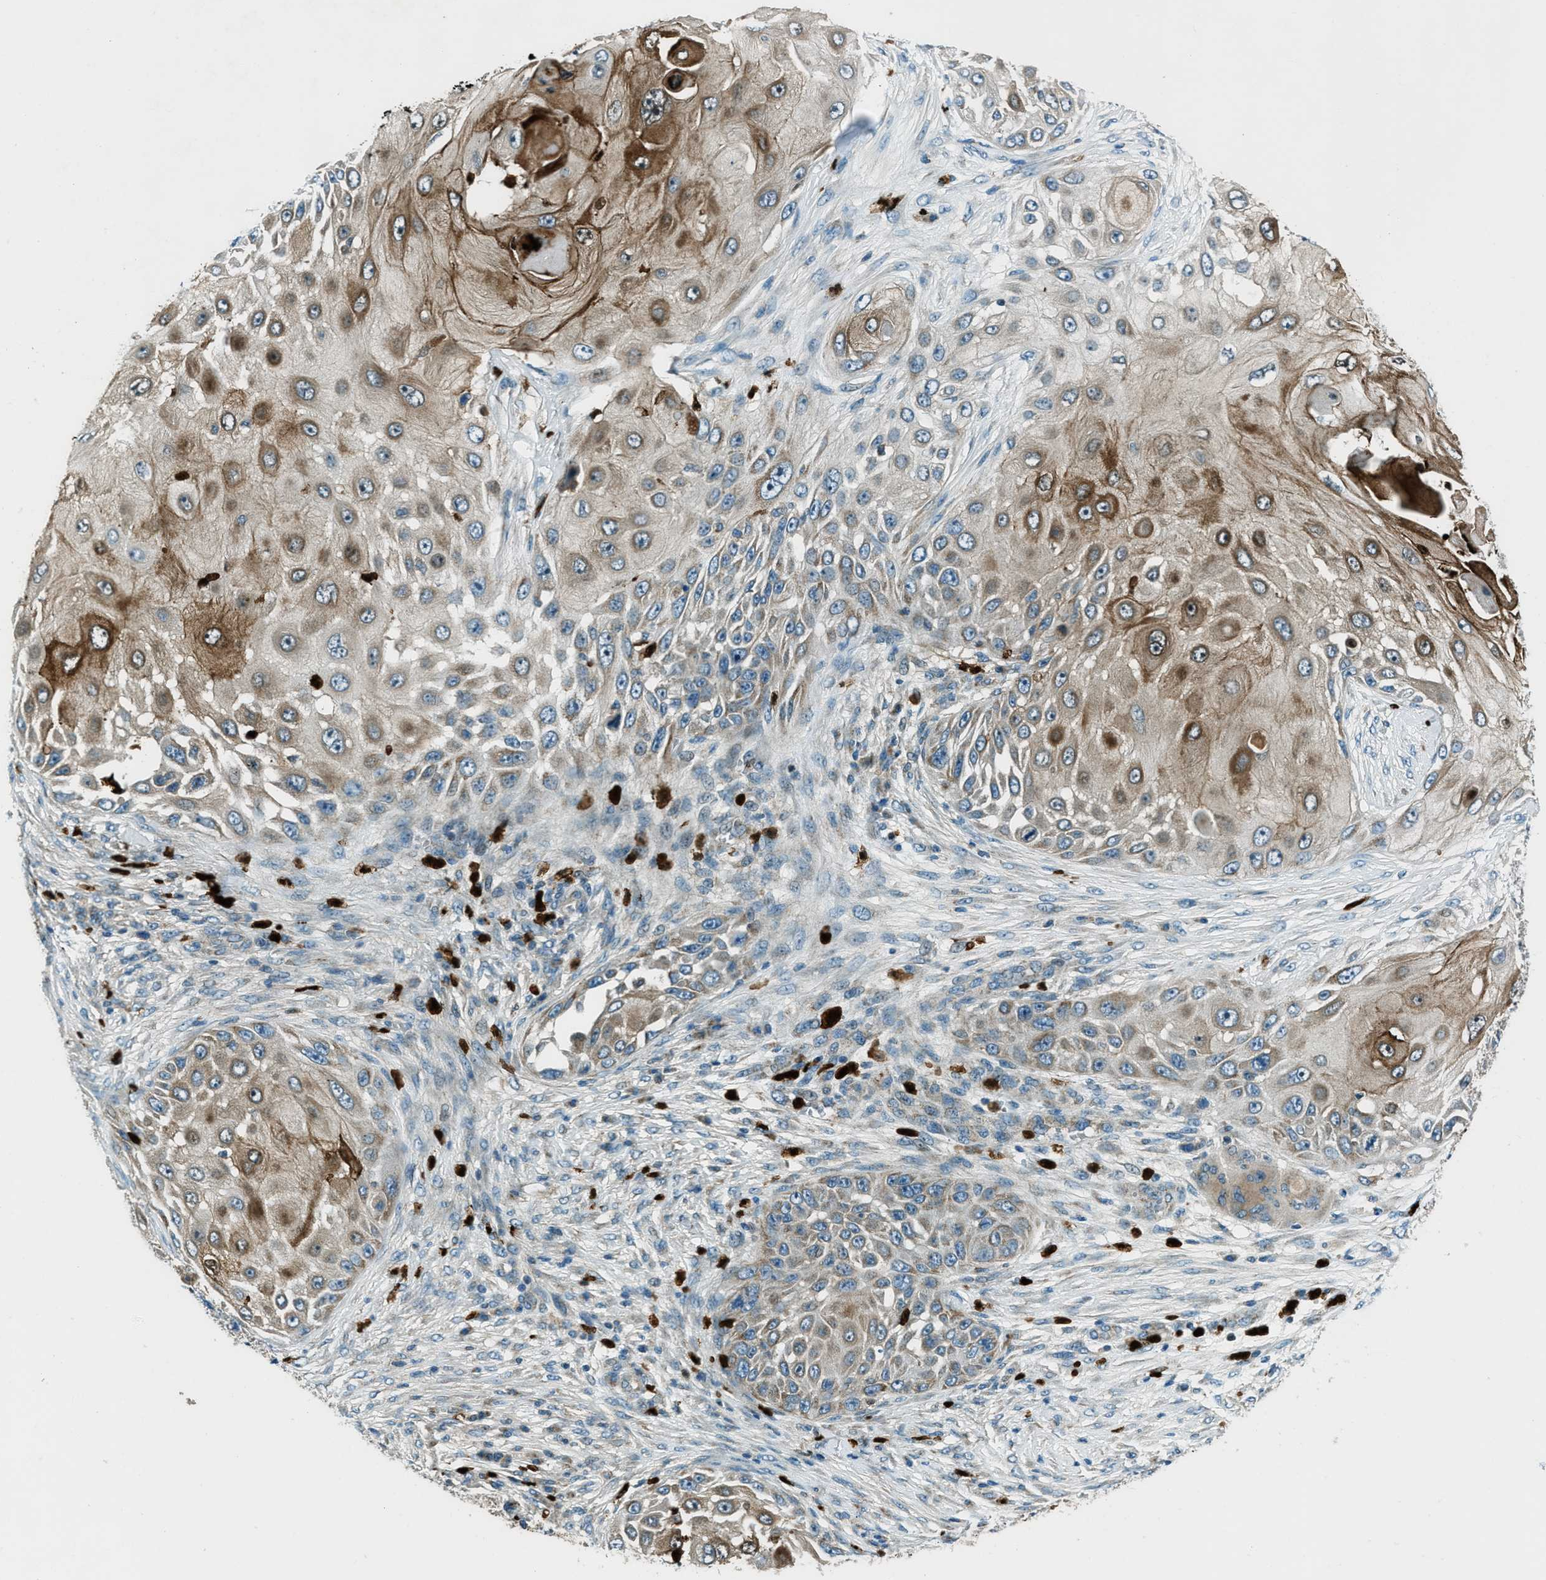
{"staining": {"intensity": "moderate", "quantity": "25%-75%", "location": "cytoplasmic/membranous"}, "tissue": "skin cancer", "cell_type": "Tumor cells", "image_type": "cancer", "snomed": [{"axis": "morphology", "description": "Squamous cell carcinoma, NOS"}, {"axis": "topography", "description": "Skin"}], "caption": "Protein expression by IHC demonstrates moderate cytoplasmic/membranous positivity in approximately 25%-75% of tumor cells in squamous cell carcinoma (skin). (Brightfield microscopy of DAB IHC at high magnification).", "gene": "FAR1", "patient": {"sex": "female", "age": 44}}